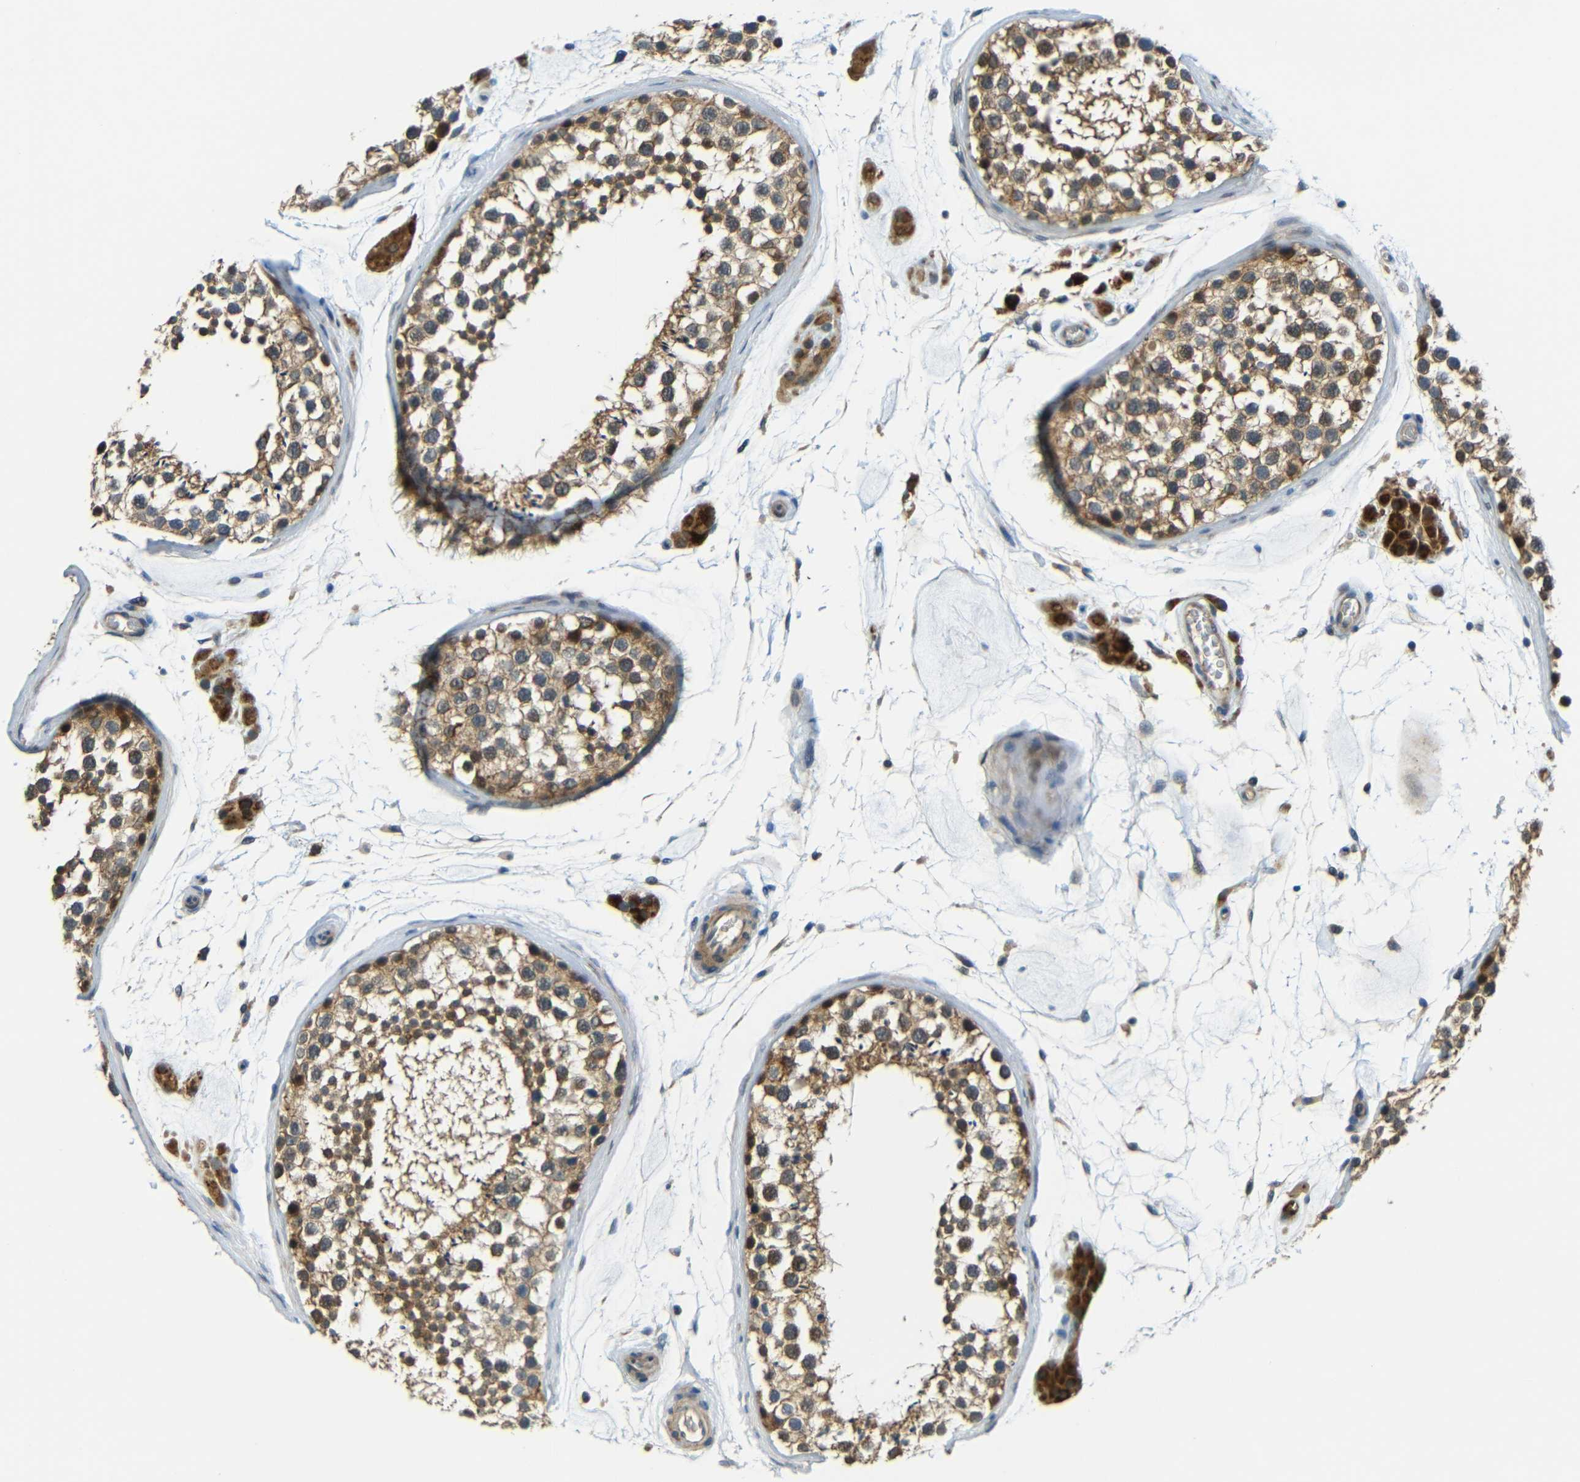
{"staining": {"intensity": "moderate", "quantity": ">75%", "location": "cytoplasmic/membranous"}, "tissue": "testis", "cell_type": "Cells in seminiferous ducts", "image_type": "normal", "snomed": [{"axis": "morphology", "description": "Normal tissue, NOS"}, {"axis": "topography", "description": "Testis"}], "caption": "Immunohistochemical staining of unremarkable testis displays >75% levels of moderate cytoplasmic/membranous protein expression in about >75% of cells in seminiferous ducts.", "gene": "FNDC3A", "patient": {"sex": "male", "age": 46}}